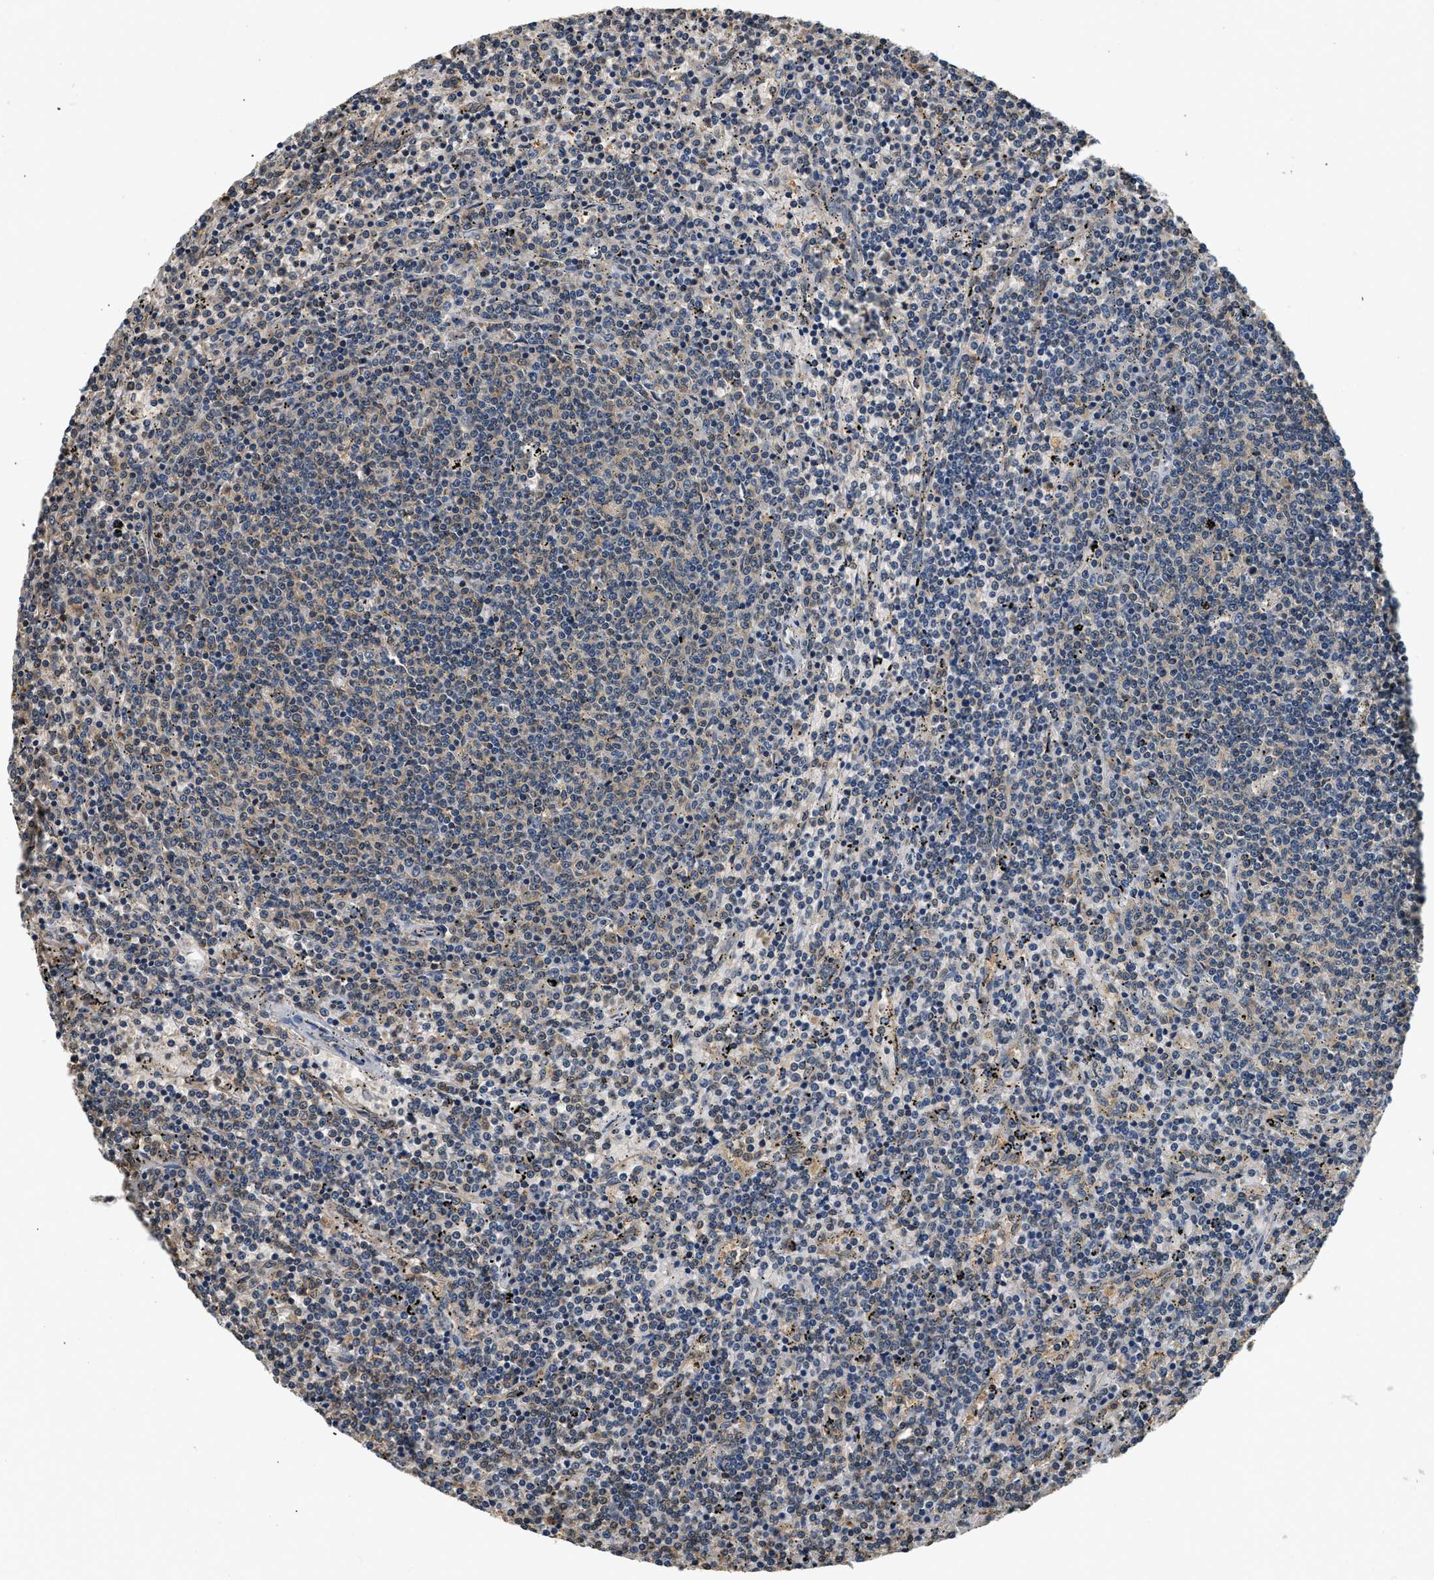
{"staining": {"intensity": "weak", "quantity": "25%-75%", "location": "cytoplasmic/membranous"}, "tissue": "lymphoma", "cell_type": "Tumor cells", "image_type": "cancer", "snomed": [{"axis": "morphology", "description": "Malignant lymphoma, non-Hodgkin's type, Low grade"}, {"axis": "topography", "description": "Spleen"}], "caption": "Immunohistochemical staining of human lymphoma demonstrates weak cytoplasmic/membranous protein staining in approximately 25%-75% of tumor cells.", "gene": "BCL7C", "patient": {"sex": "female", "age": 50}}